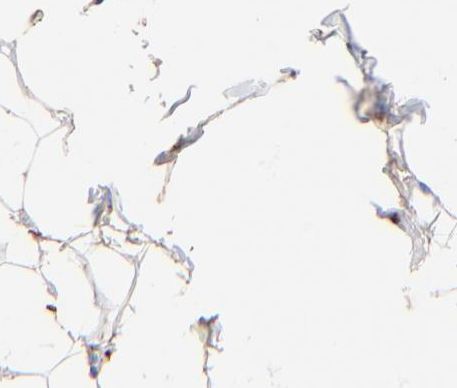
{"staining": {"intensity": "negative", "quantity": "none", "location": "none"}, "tissue": "adipose tissue", "cell_type": "Adipocytes", "image_type": "normal", "snomed": [{"axis": "morphology", "description": "Normal tissue, NOS"}, {"axis": "topography", "description": "Soft tissue"}], "caption": "IHC of unremarkable adipose tissue displays no staining in adipocytes.", "gene": "FBLN2", "patient": {"sex": "male", "age": 26}}